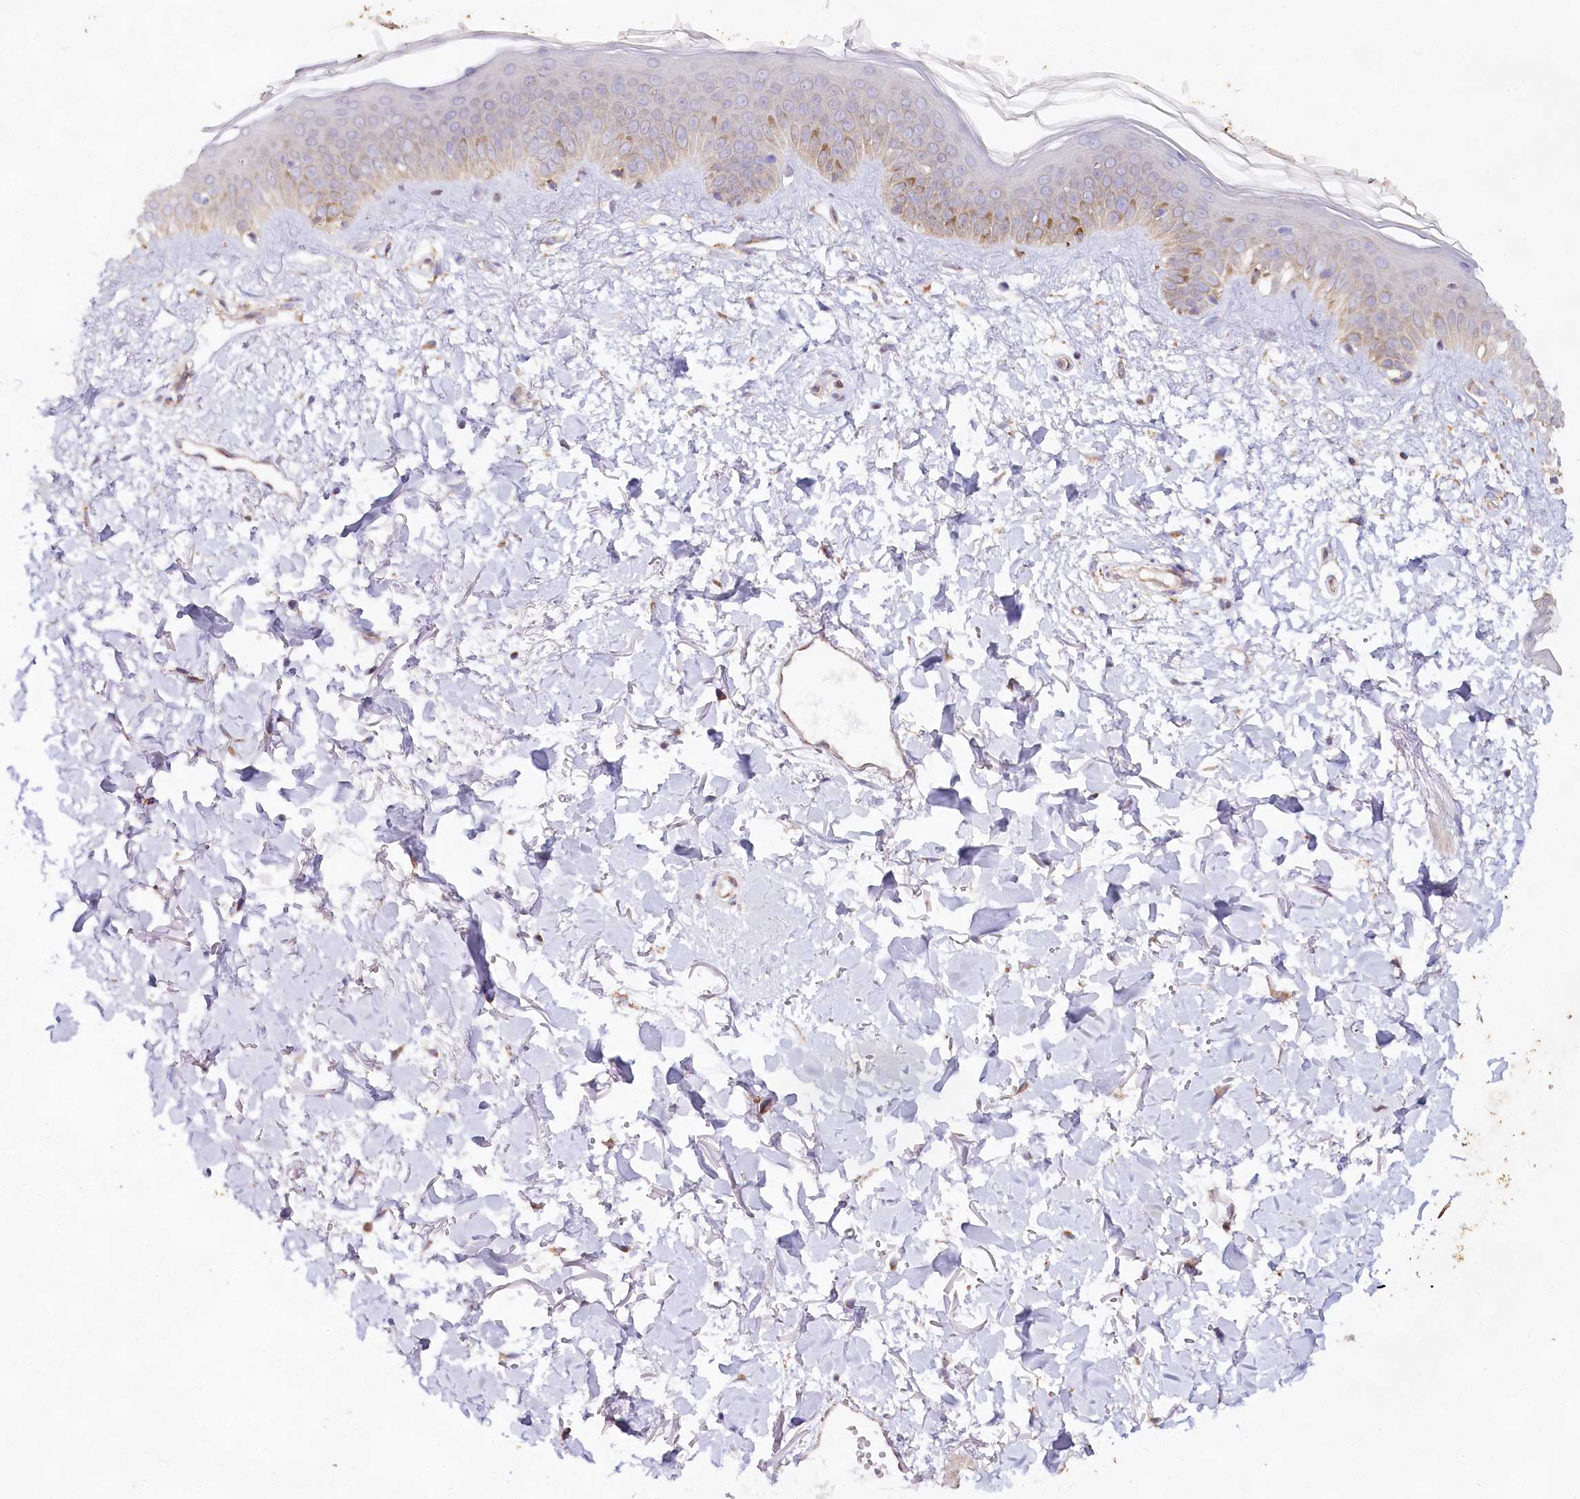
{"staining": {"intensity": "weak", "quantity": ">75%", "location": "cytoplasmic/membranous"}, "tissue": "skin", "cell_type": "Fibroblasts", "image_type": "normal", "snomed": [{"axis": "morphology", "description": "Normal tissue, NOS"}, {"axis": "topography", "description": "Skin"}], "caption": "The histopathology image shows staining of benign skin, revealing weak cytoplasmic/membranous protein expression (brown color) within fibroblasts.", "gene": "TASOR2", "patient": {"sex": "female", "age": 58}}